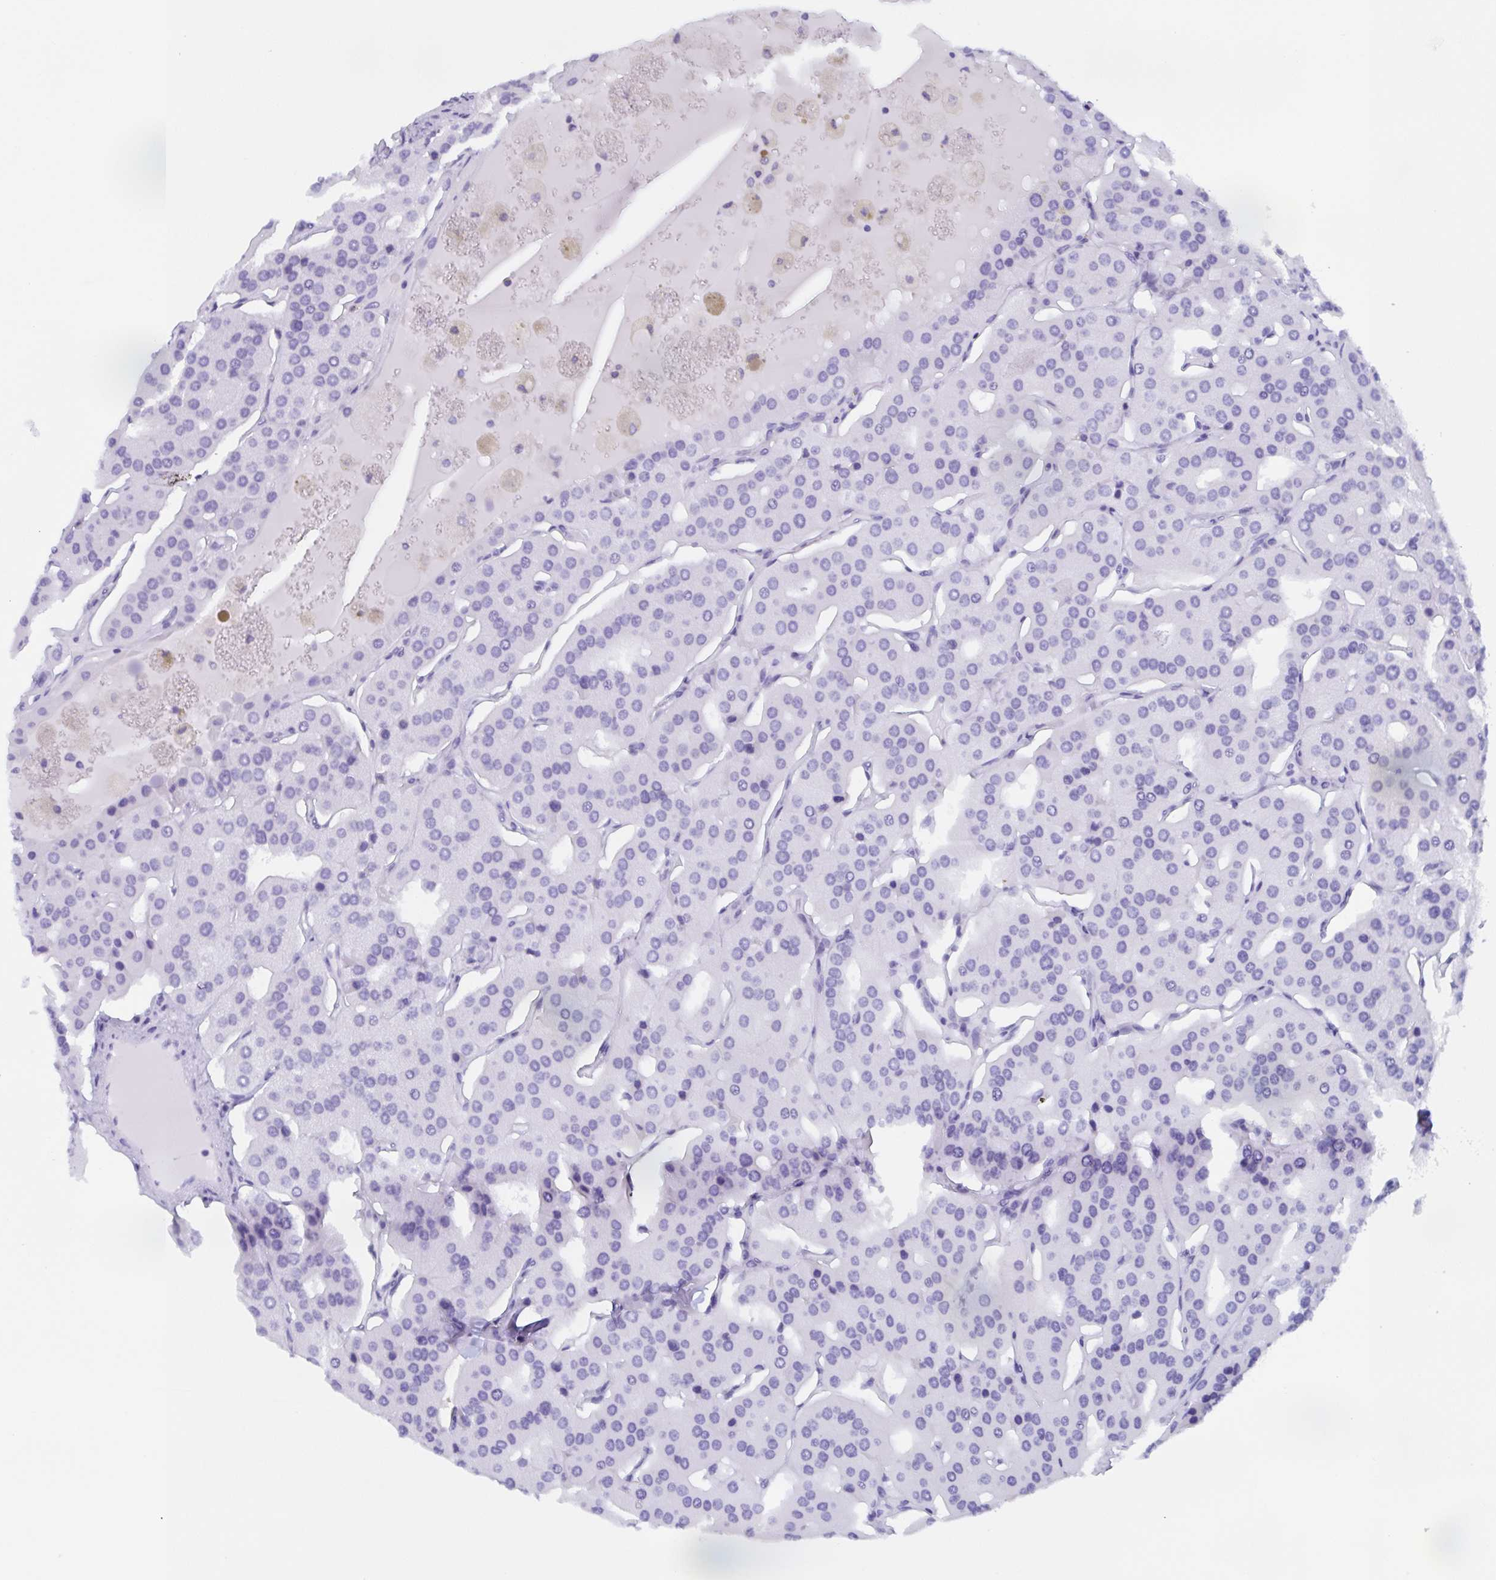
{"staining": {"intensity": "negative", "quantity": "none", "location": "none"}, "tissue": "parathyroid gland", "cell_type": "Glandular cells", "image_type": "normal", "snomed": [{"axis": "morphology", "description": "Normal tissue, NOS"}, {"axis": "morphology", "description": "Adenoma, NOS"}, {"axis": "topography", "description": "Parathyroid gland"}], "caption": "DAB (3,3'-diaminobenzidine) immunohistochemical staining of benign human parathyroid gland exhibits no significant positivity in glandular cells.", "gene": "AGFG2", "patient": {"sex": "female", "age": 86}}